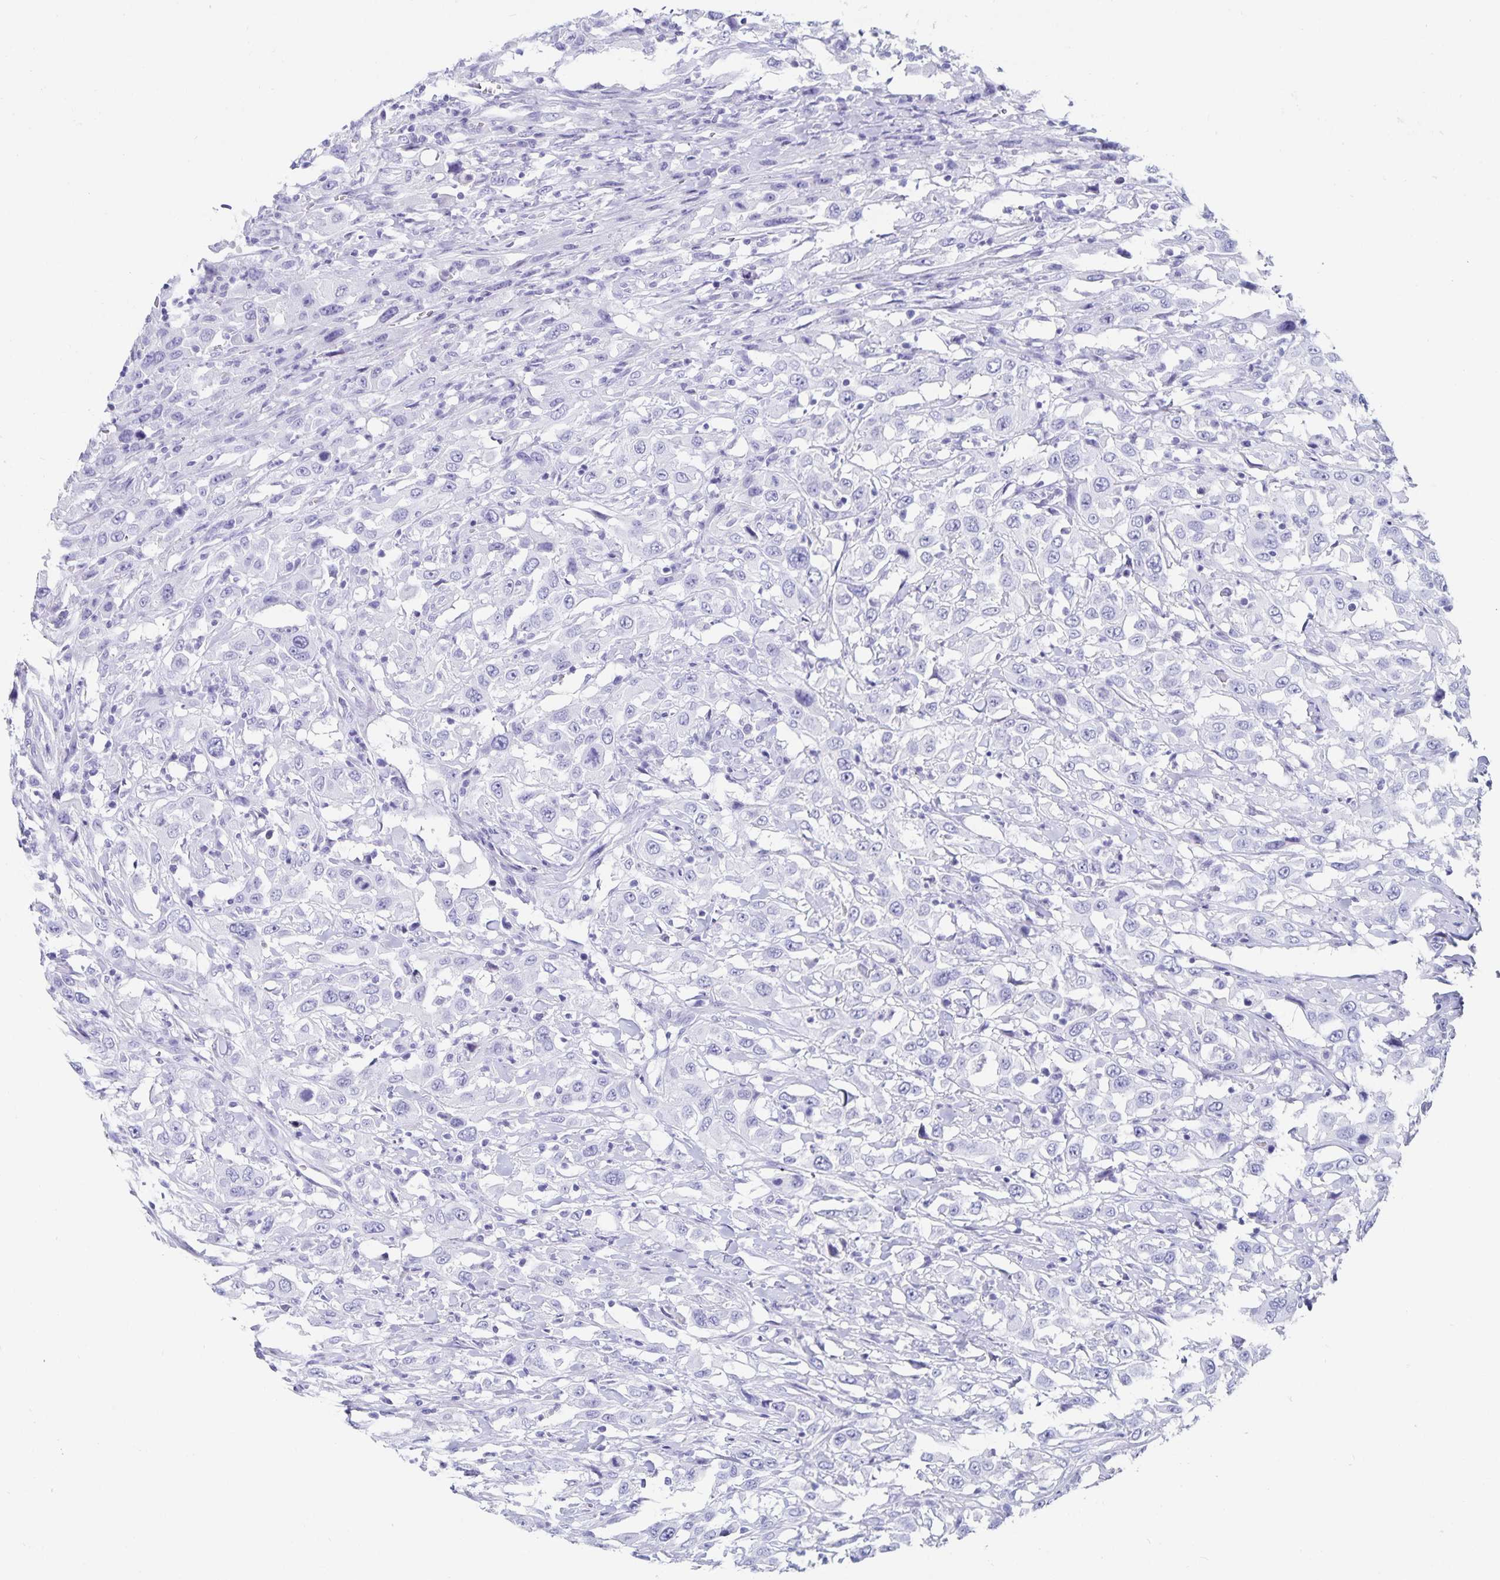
{"staining": {"intensity": "negative", "quantity": "none", "location": "none"}, "tissue": "urothelial cancer", "cell_type": "Tumor cells", "image_type": "cancer", "snomed": [{"axis": "morphology", "description": "Urothelial carcinoma, High grade"}, {"axis": "topography", "description": "Urinary bladder"}], "caption": "Immunohistochemistry photomicrograph of neoplastic tissue: urothelial carcinoma (high-grade) stained with DAB reveals no significant protein expression in tumor cells.", "gene": "C19orf73", "patient": {"sex": "male", "age": 61}}